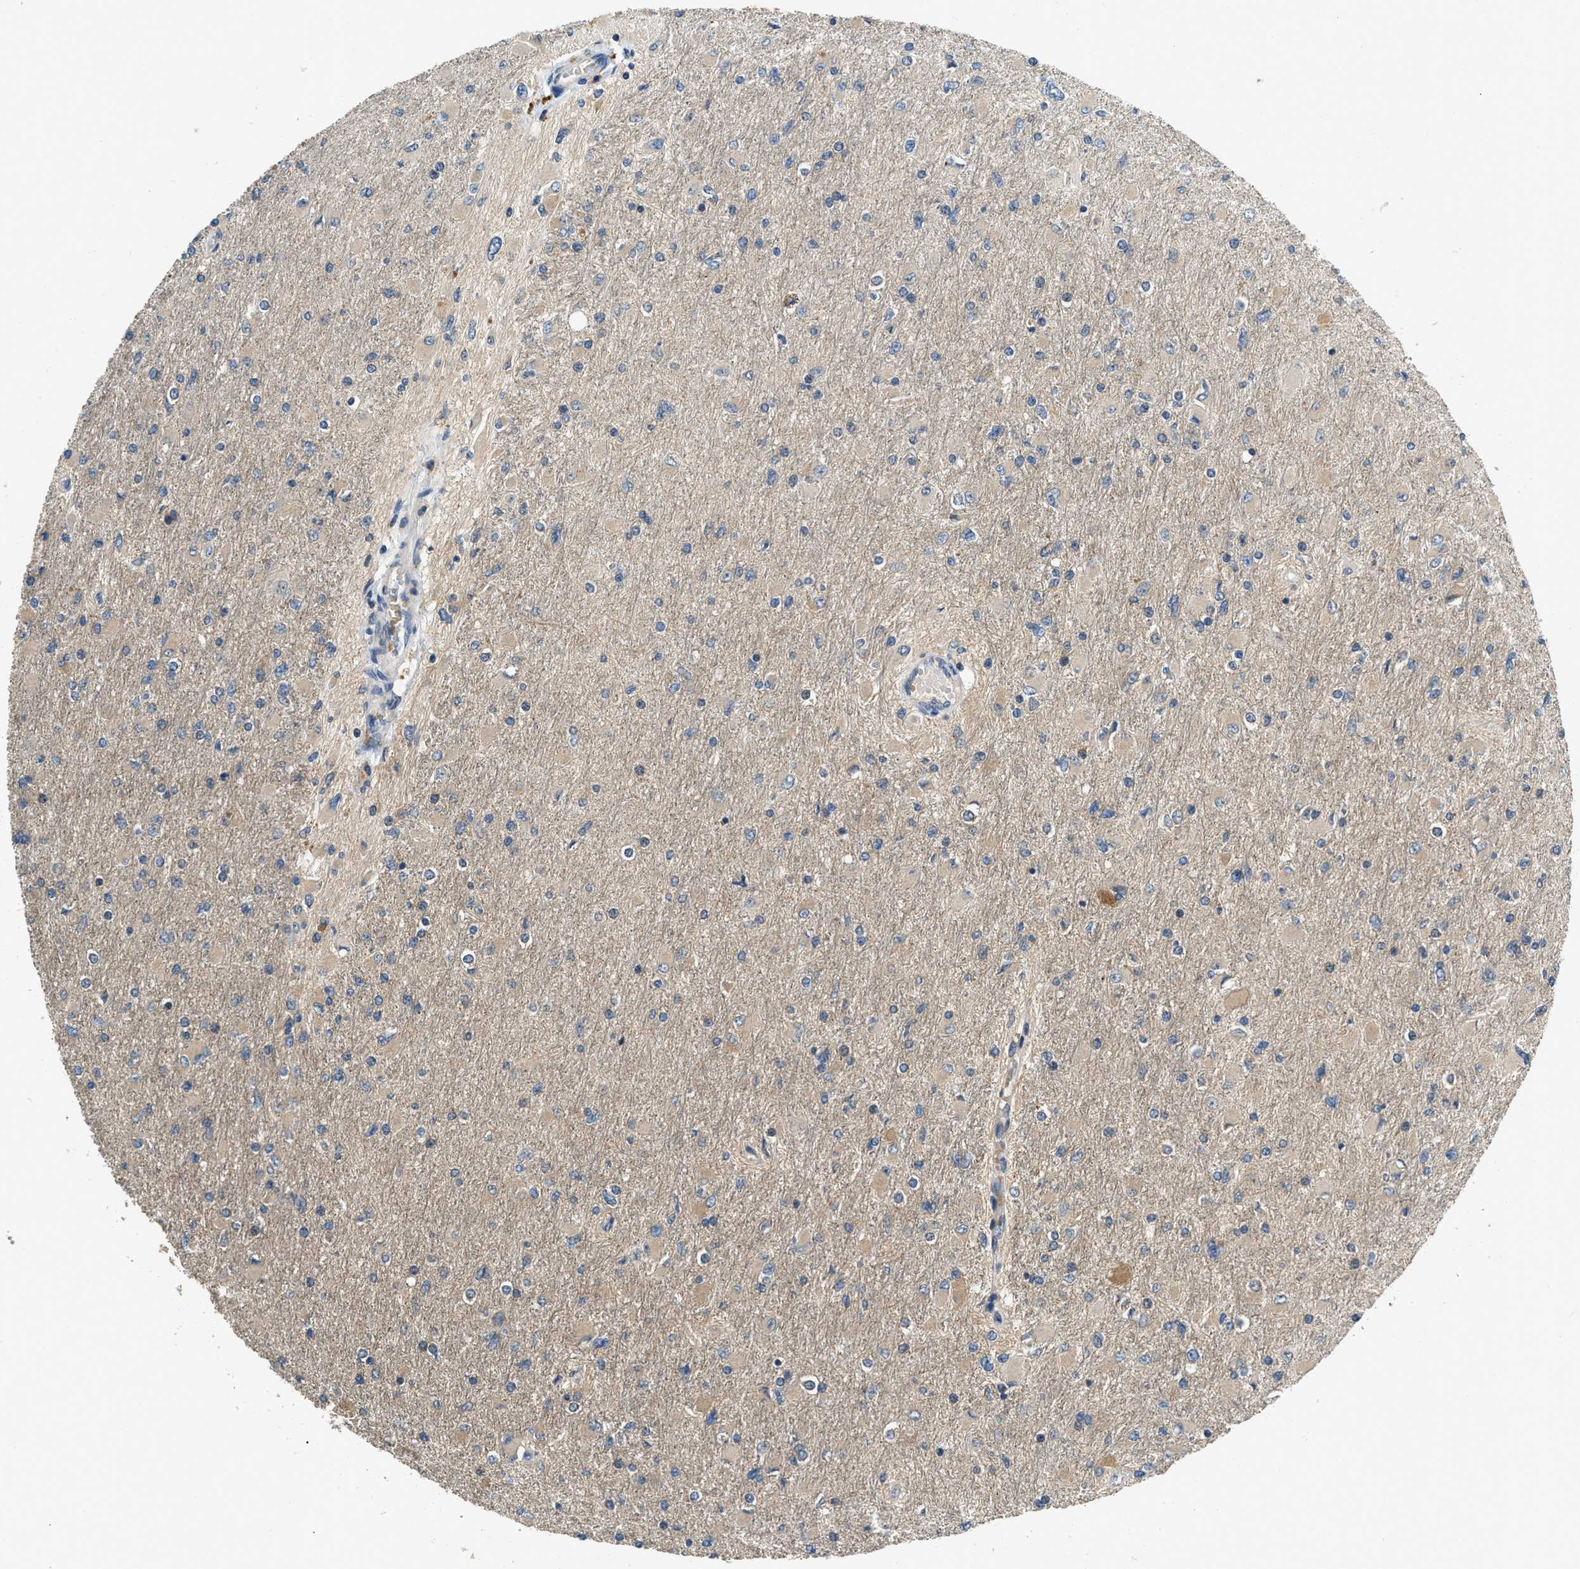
{"staining": {"intensity": "weak", "quantity": ">75%", "location": "cytoplasmic/membranous"}, "tissue": "glioma", "cell_type": "Tumor cells", "image_type": "cancer", "snomed": [{"axis": "morphology", "description": "Glioma, malignant, High grade"}, {"axis": "topography", "description": "Cerebral cortex"}], "caption": "Glioma stained with a brown dye reveals weak cytoplasmic/membranous positive expression in about >75% of tumor cells.", "gene": "IL3RA", "patient": {"sex": "female", "age": 36}}